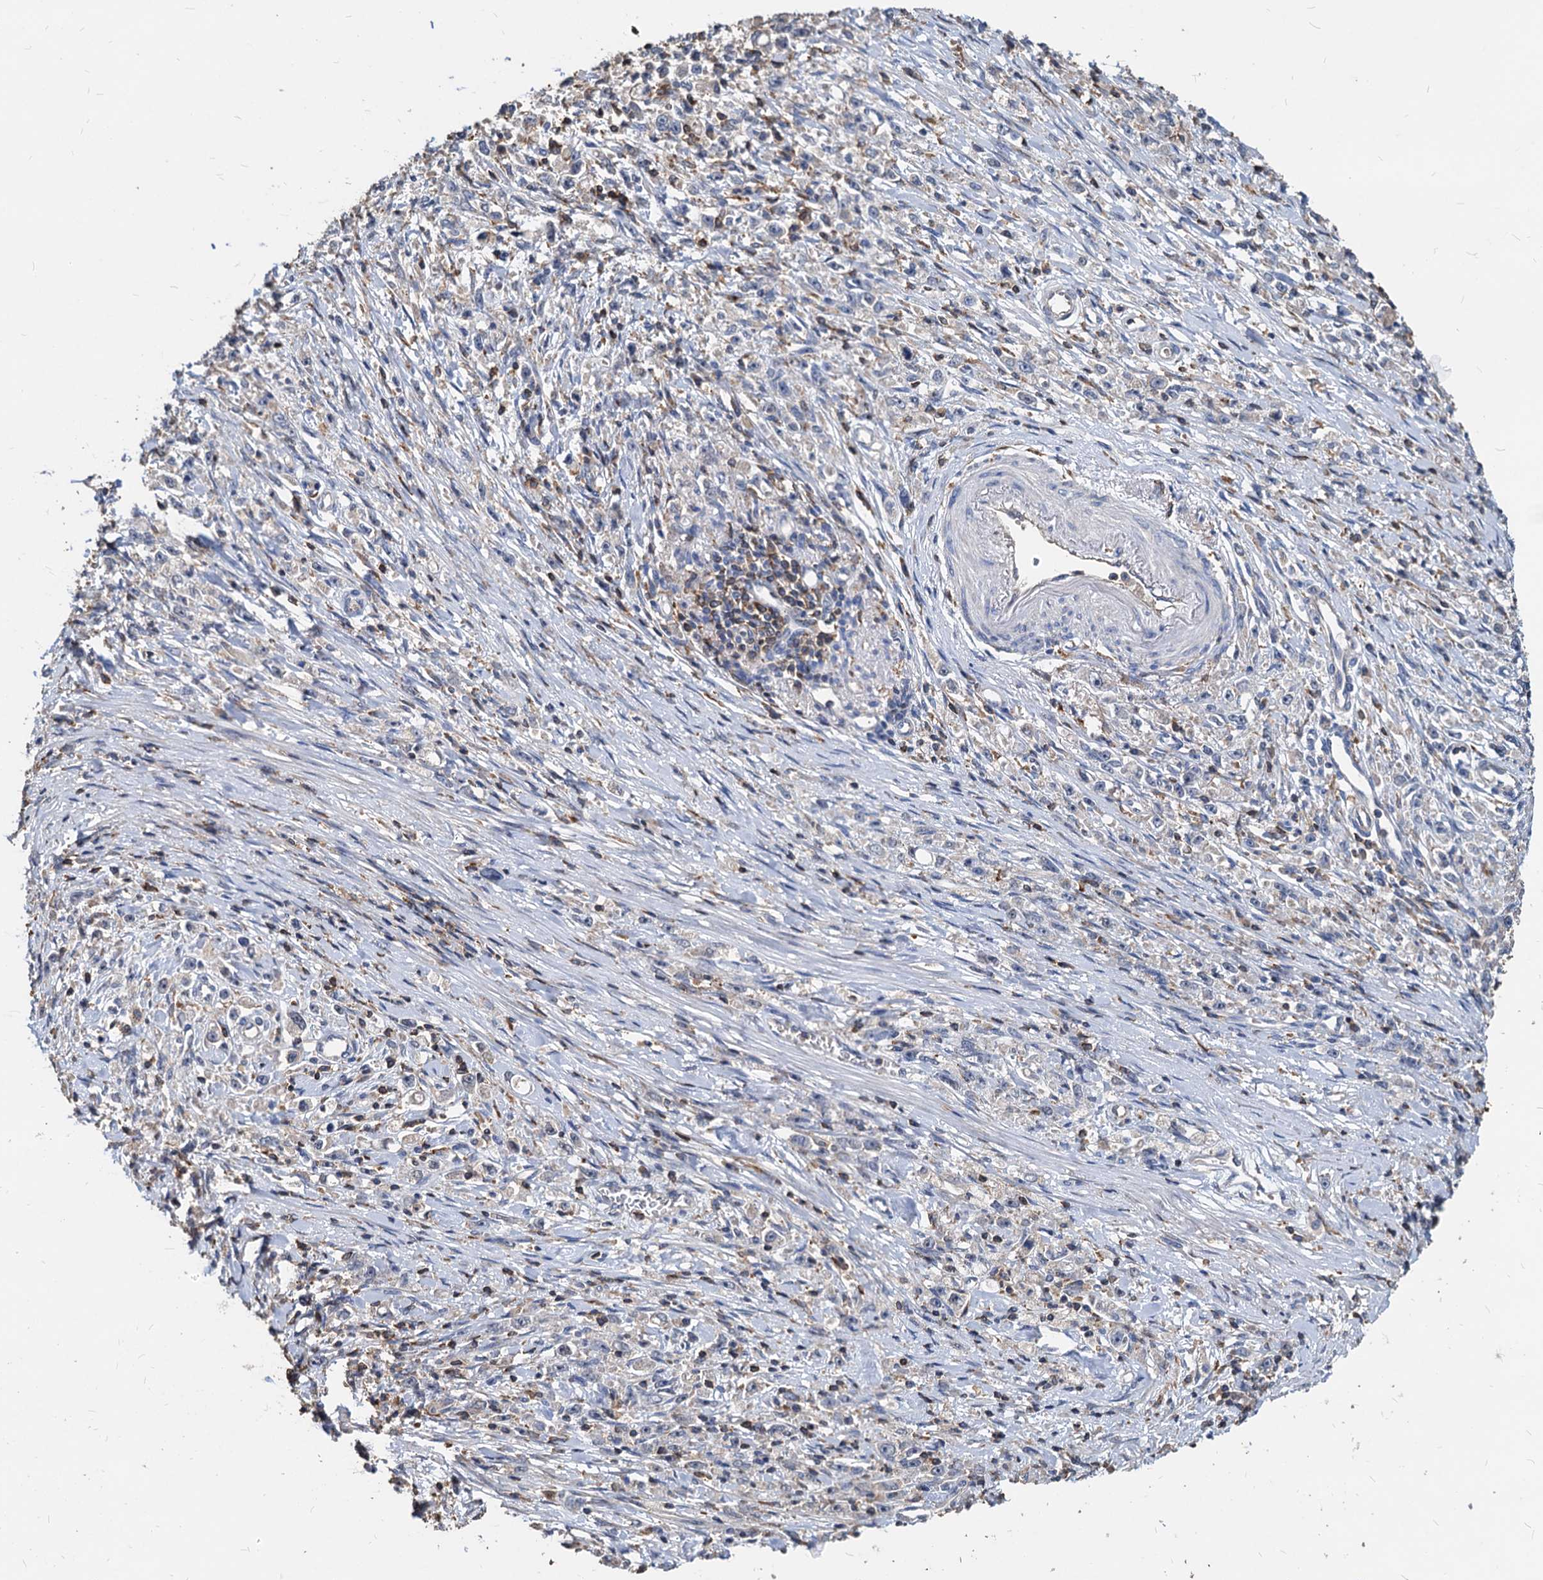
{"staining": {"intensity": "negative", "quantity": "none", "location": "none"}, "tissue": "stomach cancer", "cell_type": "Tumor cells", "image_type": "cancer", "snomed": [{"axis": "morphology", "description": "Adenocarcinoma, NOS"}, {"axis": "topography", "description": "Stomach"}], "caption": "This histopathology image is of stomach cancer stained with immunohistochemistry to label a protein in brown with the nuclei are counter-stained blue. There is no expression in tumor cells. (Immunohistochemistry, brightfield microscopy, high magnification).", "gene": "LCP2", "patient": {"sex": "female", "age": 59}}